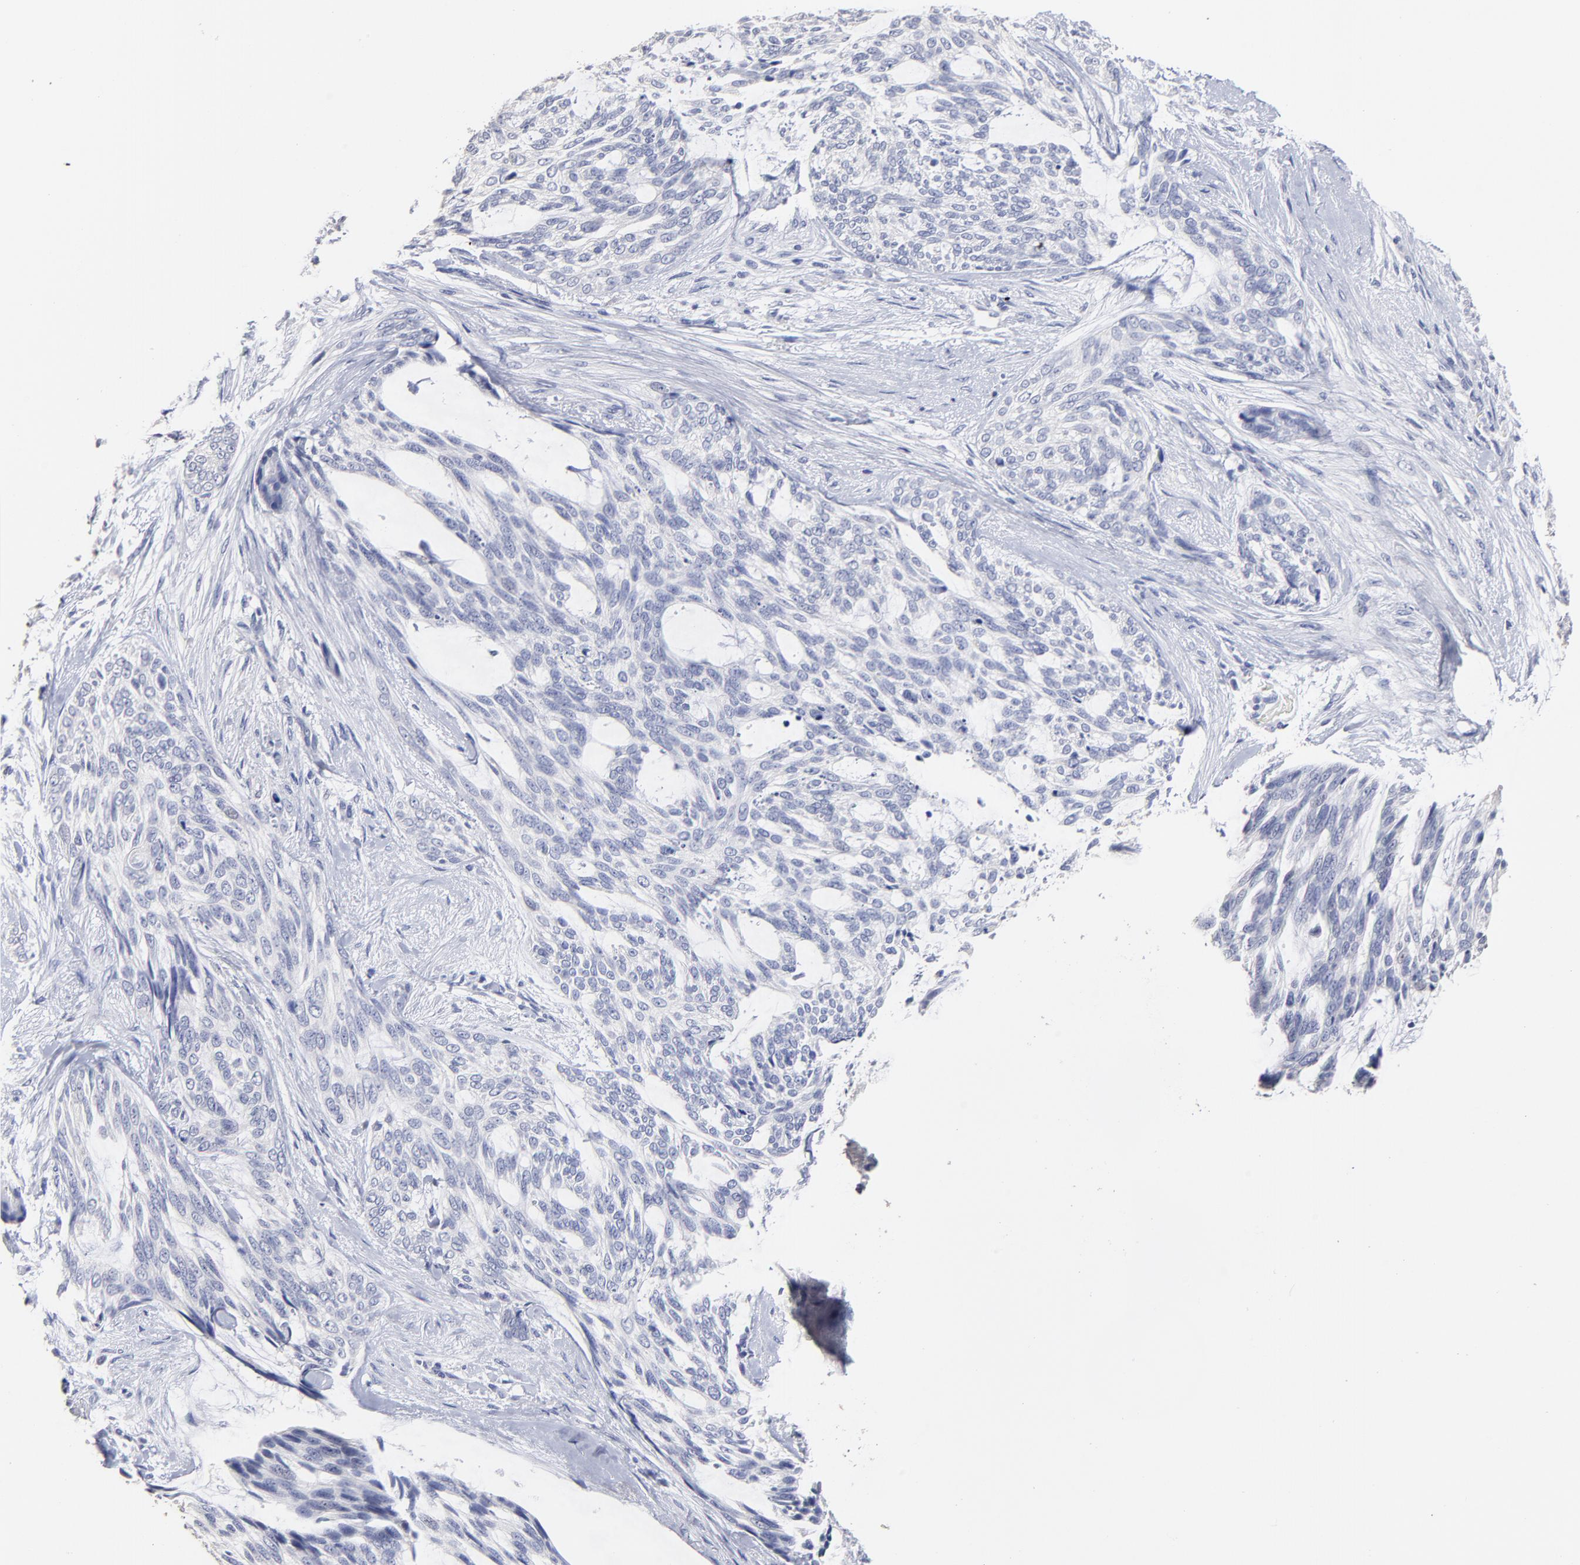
{"staining": {"intensity": "negative", "quantity": "none", "location": "none"}, "tissue": "skin cancer", "cell_type": "Tumor cells", "image_type": "cancer", "snomed": [{"axis": "morphology", "description": "Normal tissue, NOS"}, {"axis": "morphology", "description": "Basal cell carcinoma"}, {"axis": "topography", "description": "Skin"}], "caption": "Immunohistochemistry of human basal cell carcinoma (skin) demonstrates no expression in tumor cells.", "gene": "TRAT1", "patient": {"sex": "female", "age": 71}}